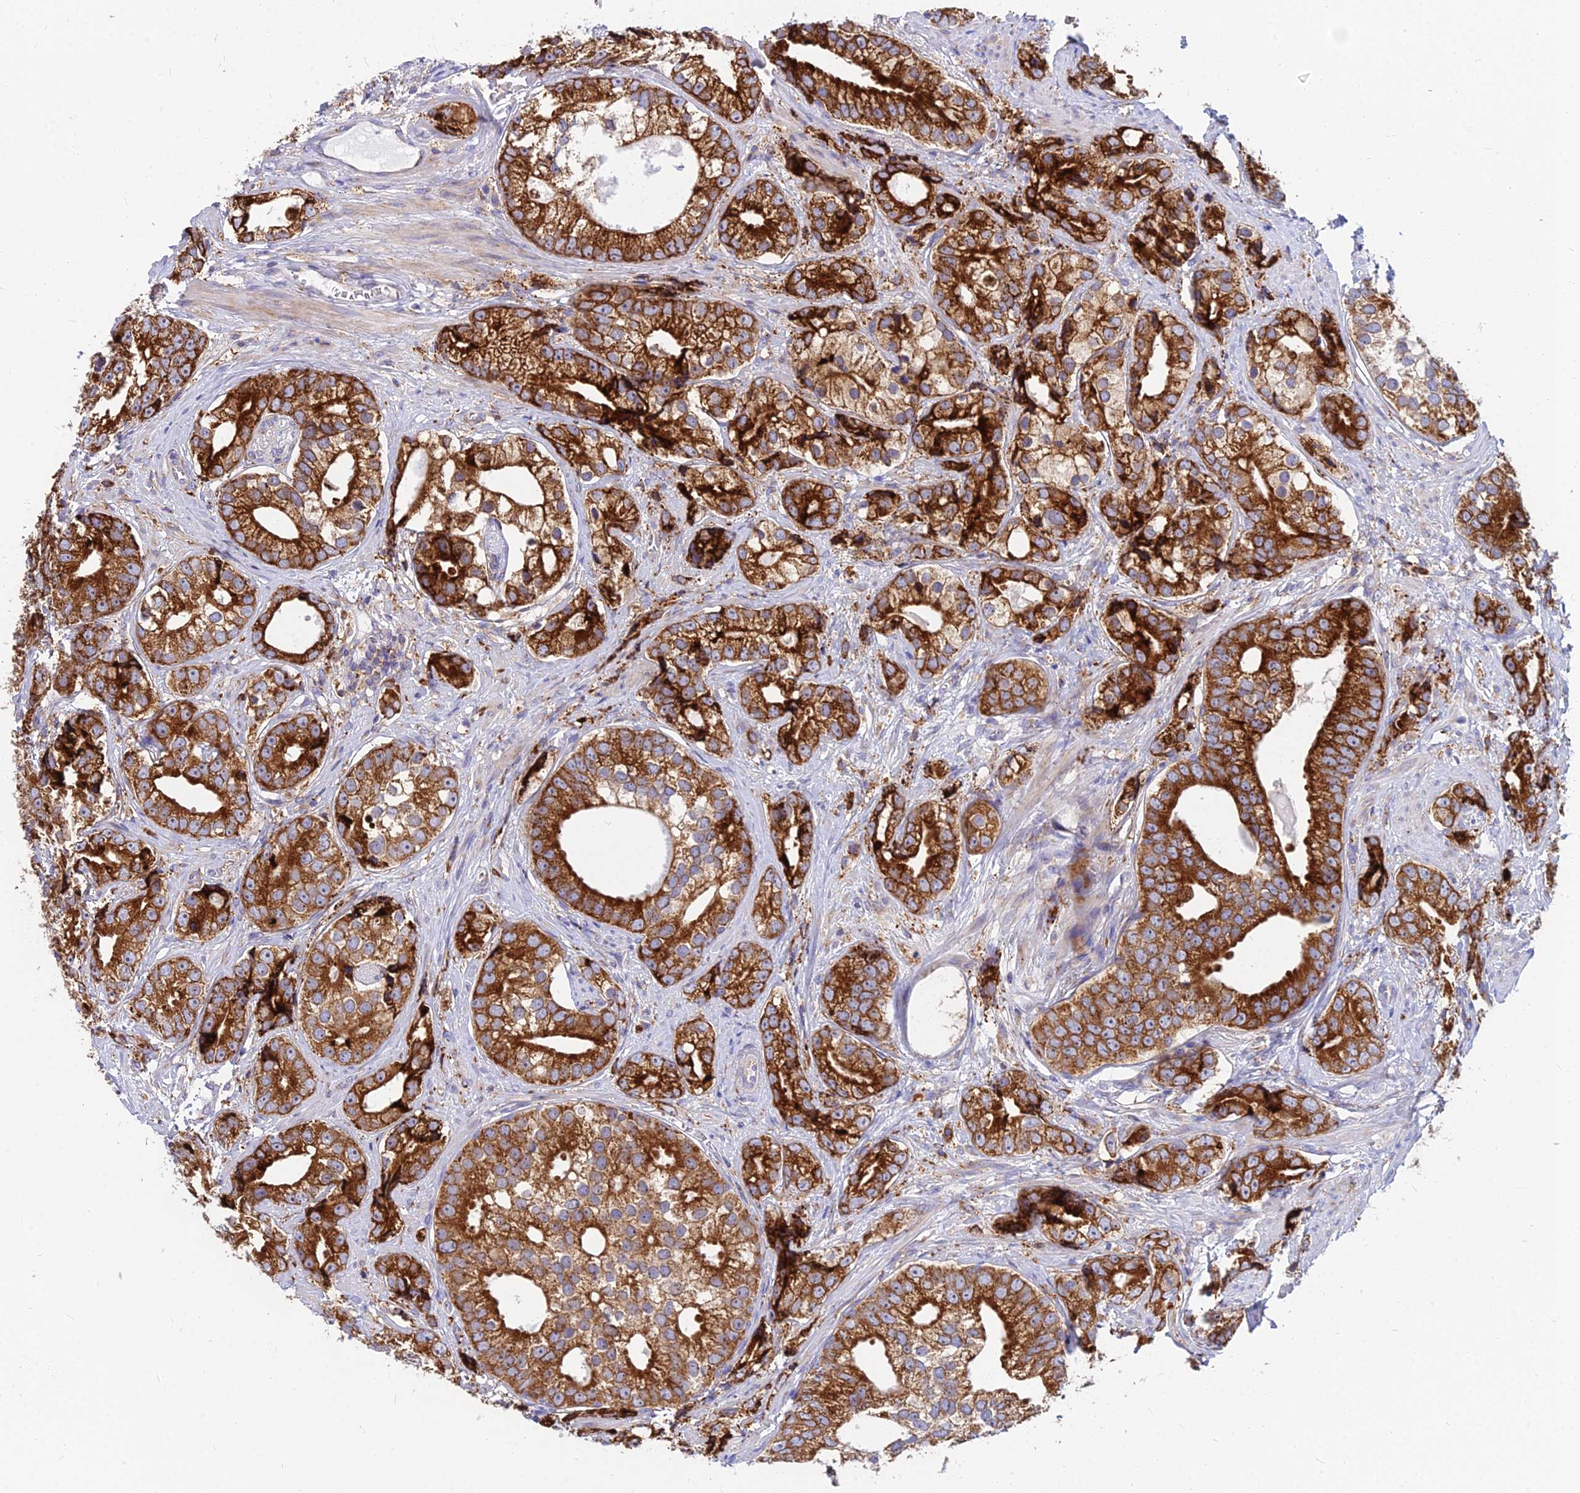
{"staining": {"intensity": "strong", "quantity": ">75%", "location": "cytoplasmic/membranous"}, "tissue": "prostate cancer", "cell_type": "Tumor cells", "image_type": "cancer", "snomed": [{"axis": "morphology", "description": "Adenocarcinoma, High grade"}, {"axis": "topography", "description": "Prostate"}], "caption": "Prostate adenocarcinoma (high-grade) tissue reveals strong cytoplasmic/membranous staining in approximately >75% of tumor cells, visualized by immunohistochemistry. The protein of interest is stained brown, and the nuclei are stained in blue (DAB (3,3'-diaminobenzidine) IHC with brightfield microscopy, high magnification).", "gene": "CCT6B", "patient": {"sex": "male", "age": 75}}